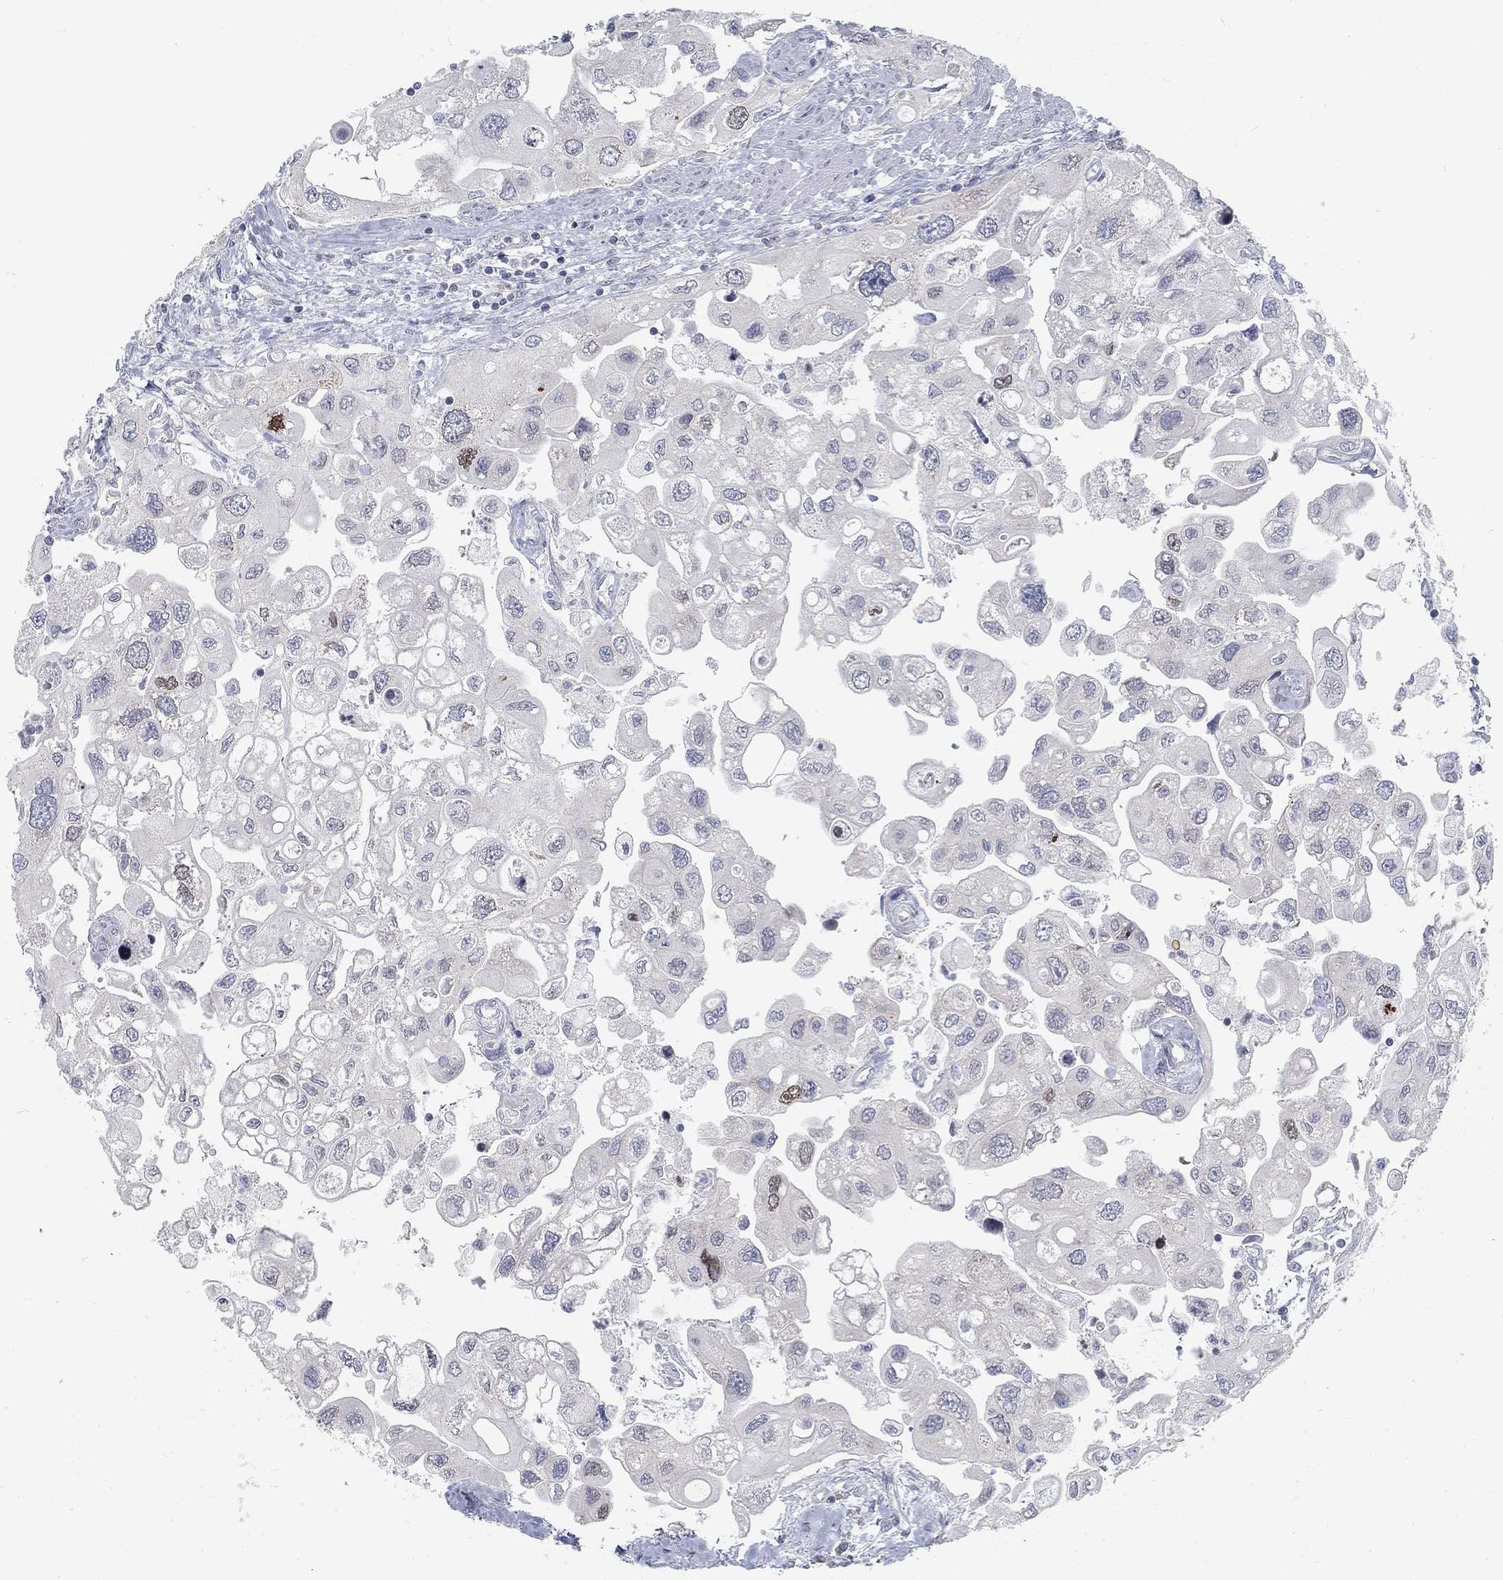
{"staining": {"intensity": "negative", "quantity": "none", "location": "none"}, "tissue": "urothelial cancer", "cell_type": "Tumor cells", "image_type": "cancer", "snomed": [{"axis": "morphology", "description": "Urothelial carcinoma, High grade"}, {"axis": "topography", "description": "Urinary bladder"}], "caption": "Immunohistochemistry (IHC) image of neoplastic tissue: urothelial carcinoma (high-grade) stained with DAB exhibits no significant protein expression in tumor cells.", "gene": "ATP1A3", "patient": {"sex": "male", "age": 59}}